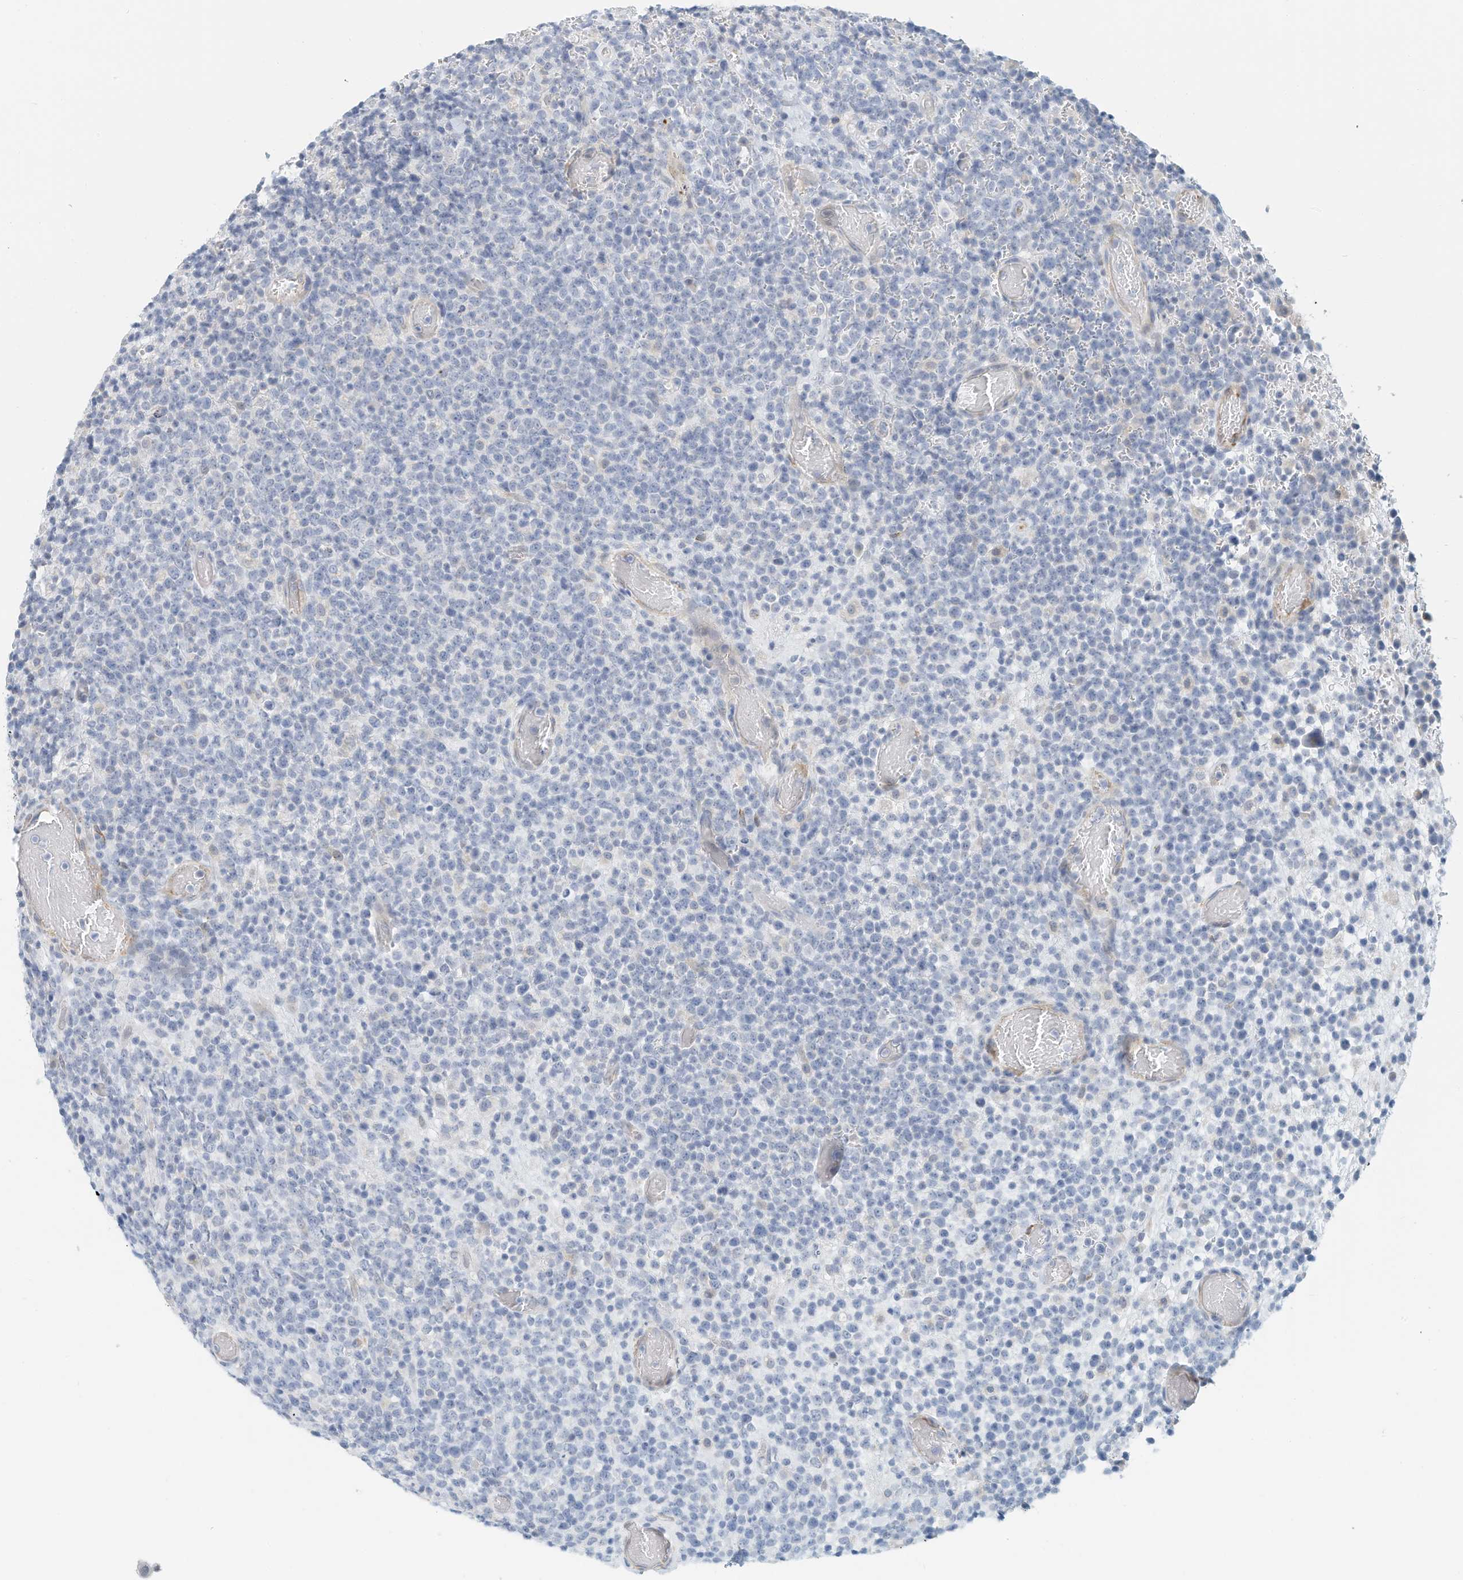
{"staining": {"intensity": "negative", "quantity": "none", "location": "none"}, "tissue": "lymphoma", "cell_type": "Tumor cells", "image_type": "cancer", "snomed": [{"axis": "morphology", "description": "Malignant lymphoma, non-Hodgkin's type, High grade"}, {"axis": "topography", "description": "Colon"}], "caption": "The image shows no staining of tumor cells in lymphoma.", "gene": "ARHGAP28", "patient": {"sex": "female", "age": 53}}